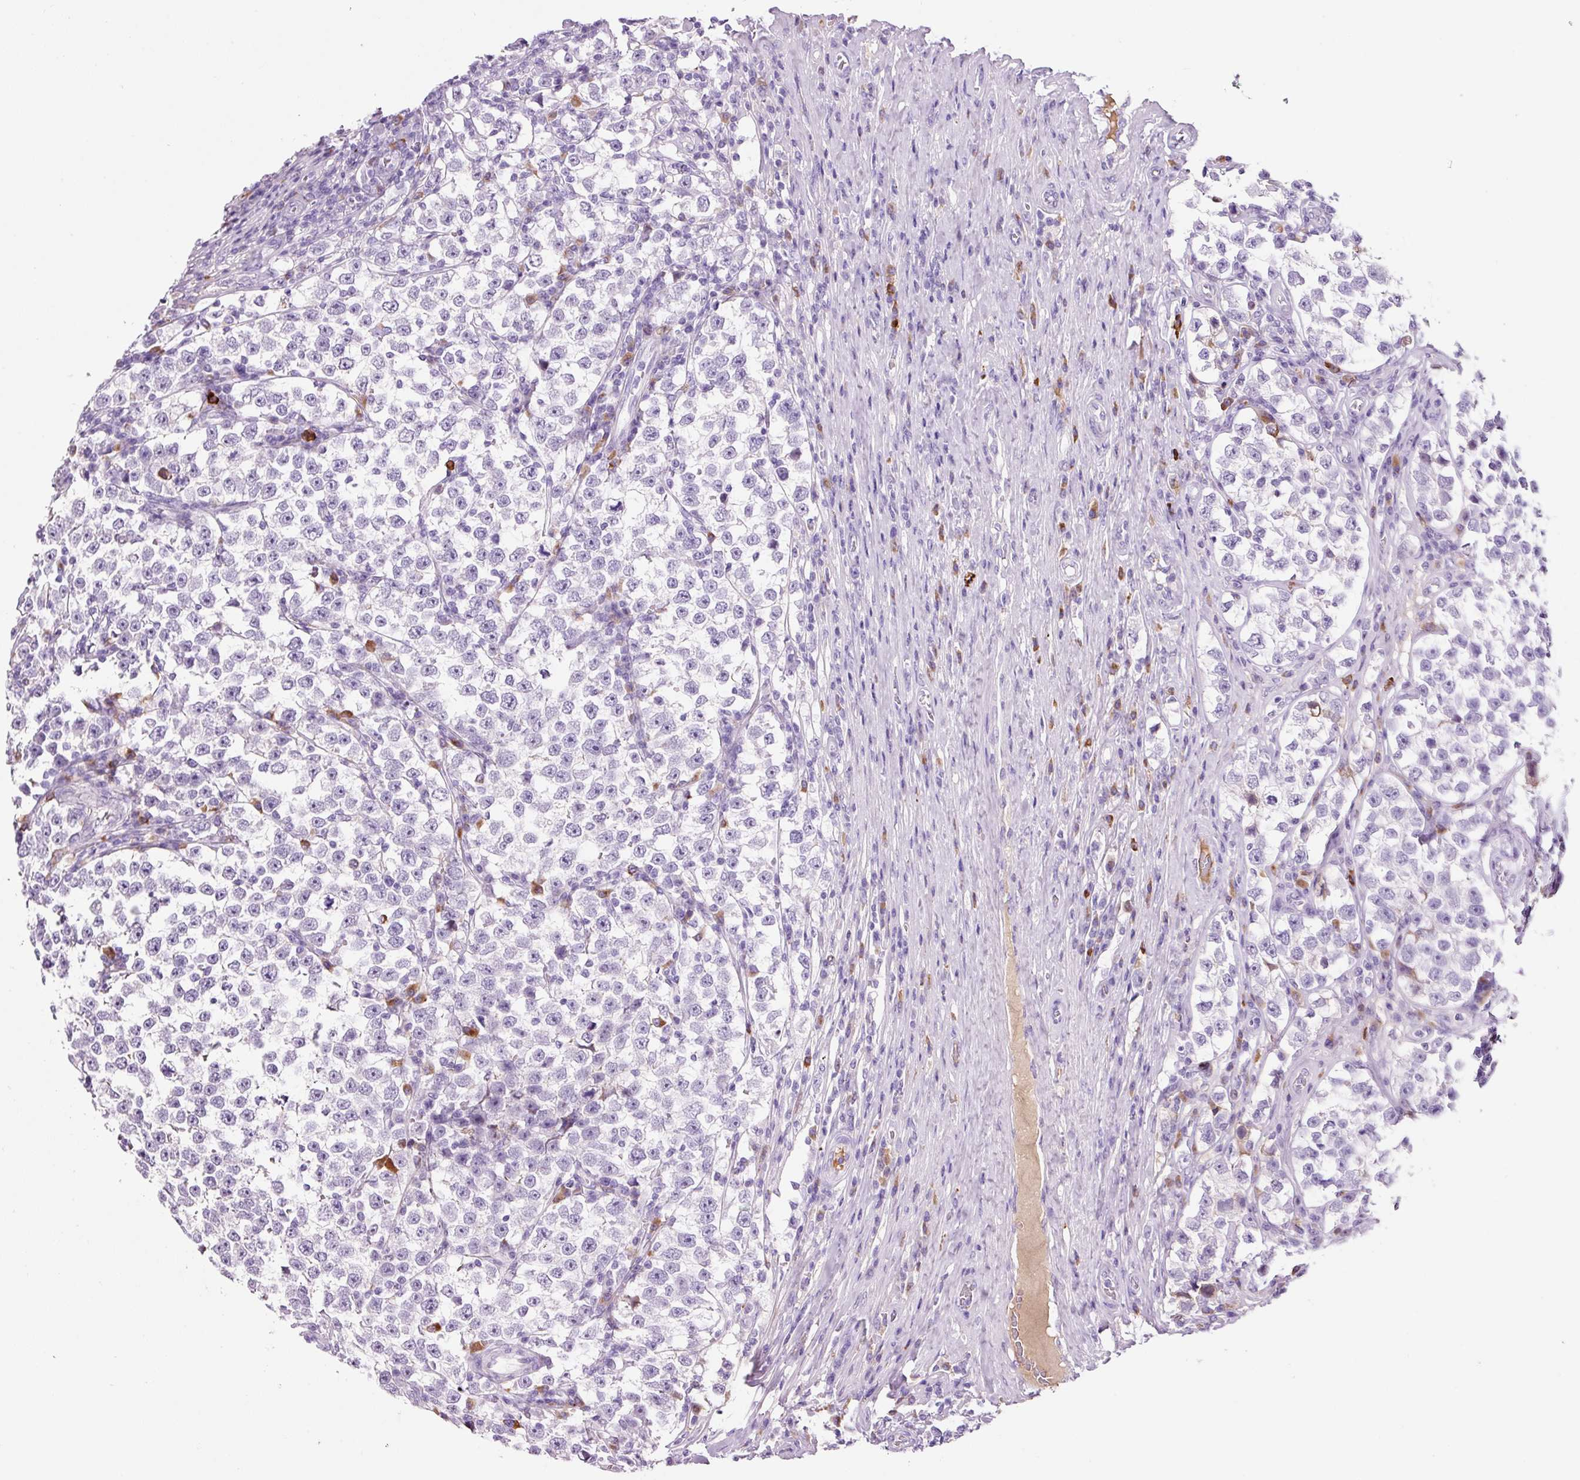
{"staining": {"intensity": "negative", "quantity": "none", "location": "none"}, "tissue": "testis cancer", "cell_type": "Tumor cells", "image_type": "cancer", "snomed": [{"axis": "morphology", "description": "Normal tissue, NOS"}, {"axis": "morphology", "description": "Seminoma, NOS"}, {"axis": "topography", "description": "Testis"}], "caption": "Tumor cells are negative for brown protein staining in testis cancer. The staining is performed using DAB (3,3'-diaminobenzidine) brown chromogen with nuclei counter-stained in using hematoxylin.", "gene": "KLF1", "patient": {"sex": "male", "age": 43}}